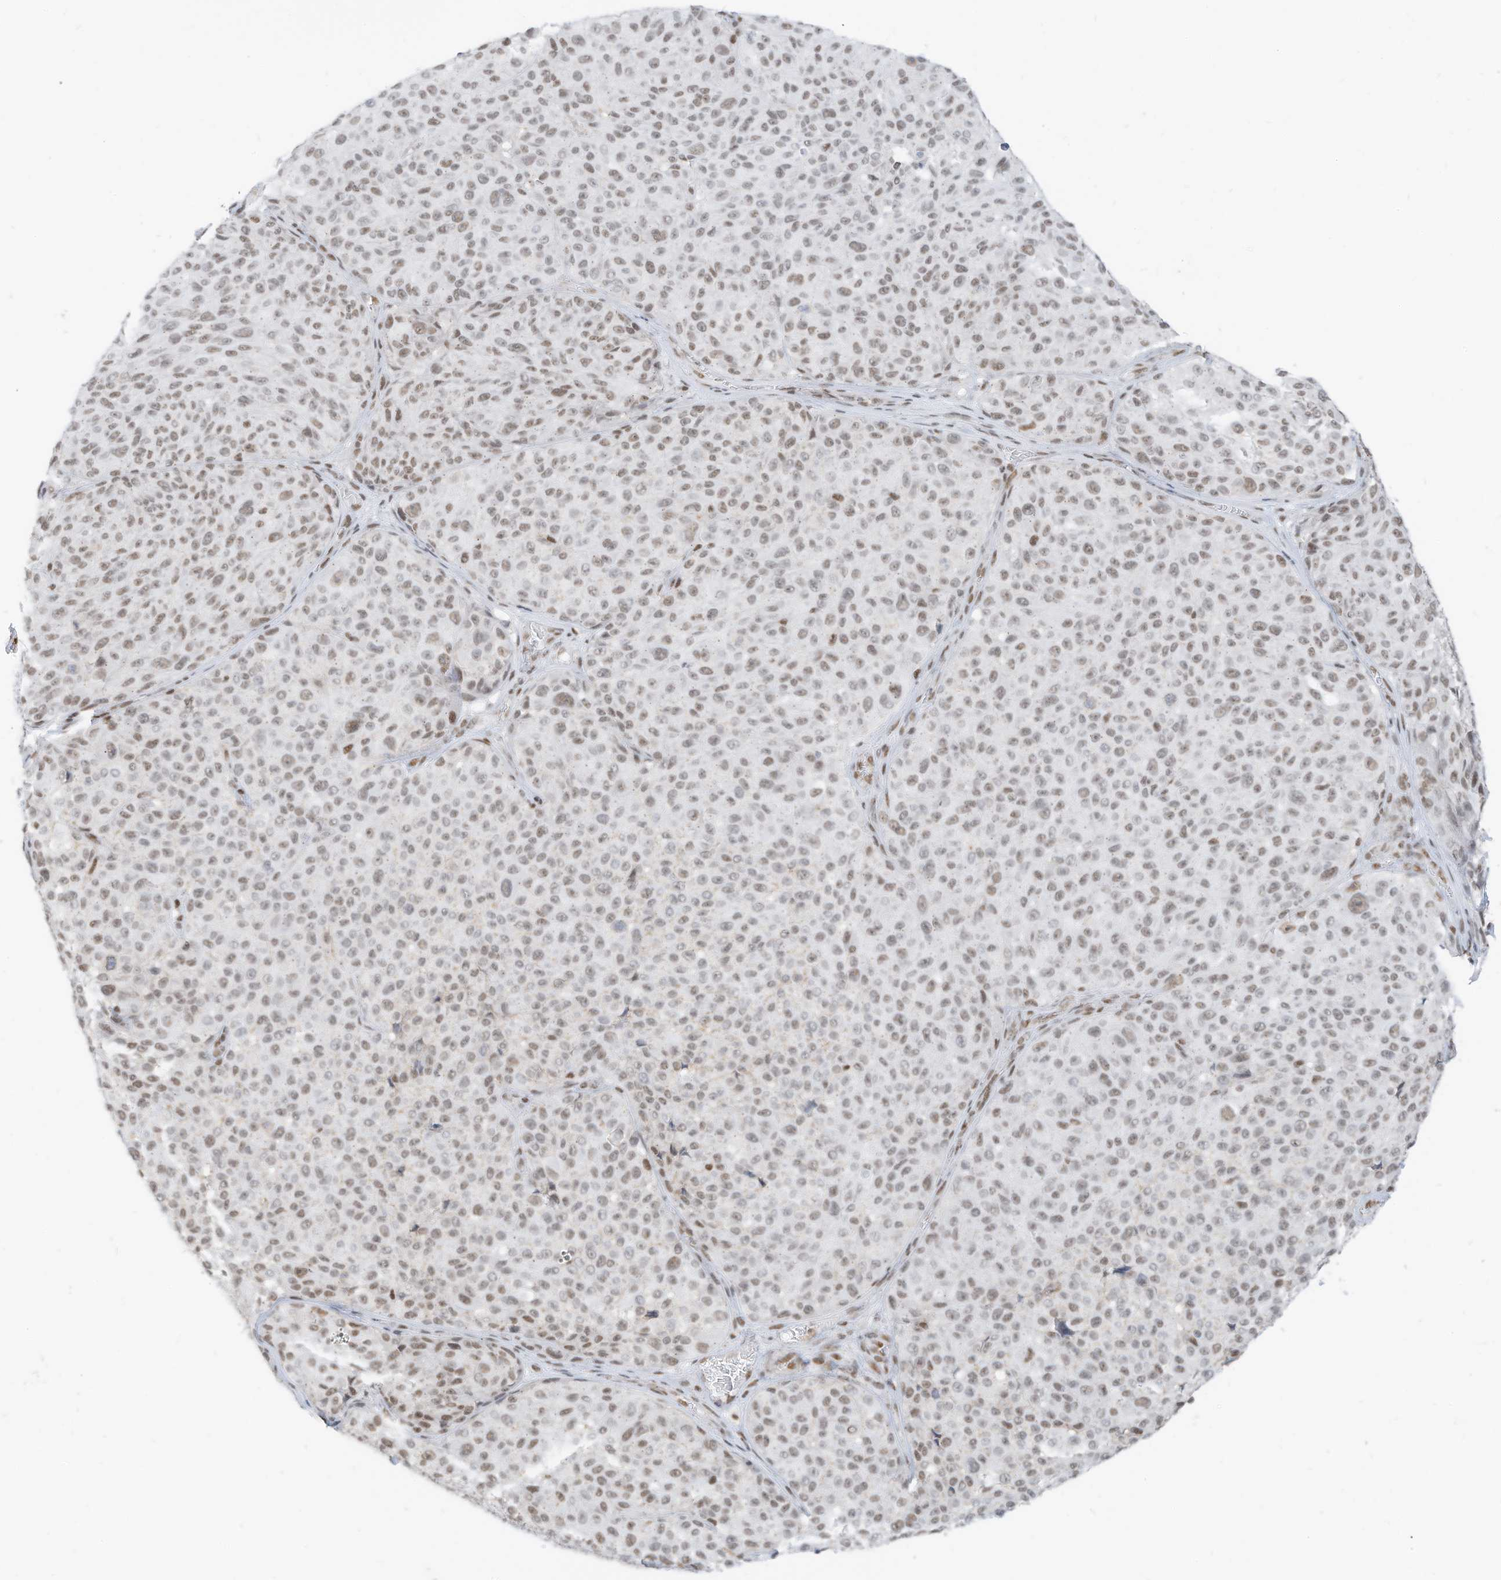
{"staining": {"intensity": "weak", "quantity": ">75%", "location": "nuclear"}, "tissue": "melanoma", "cell_type": "Tumor cells", "image_type": "cancer", "snomed": [{"axis": "morphology", "description": "Malignant melanoma, NOS"}, {"axis": "topography", "description": "Skin"}], "caption": "Tumor cells show weak nuclear staining in about >75% of cells in melanoma.", "gene": "SMARCA2", "patient": {"sex": "male", "age": 83}}